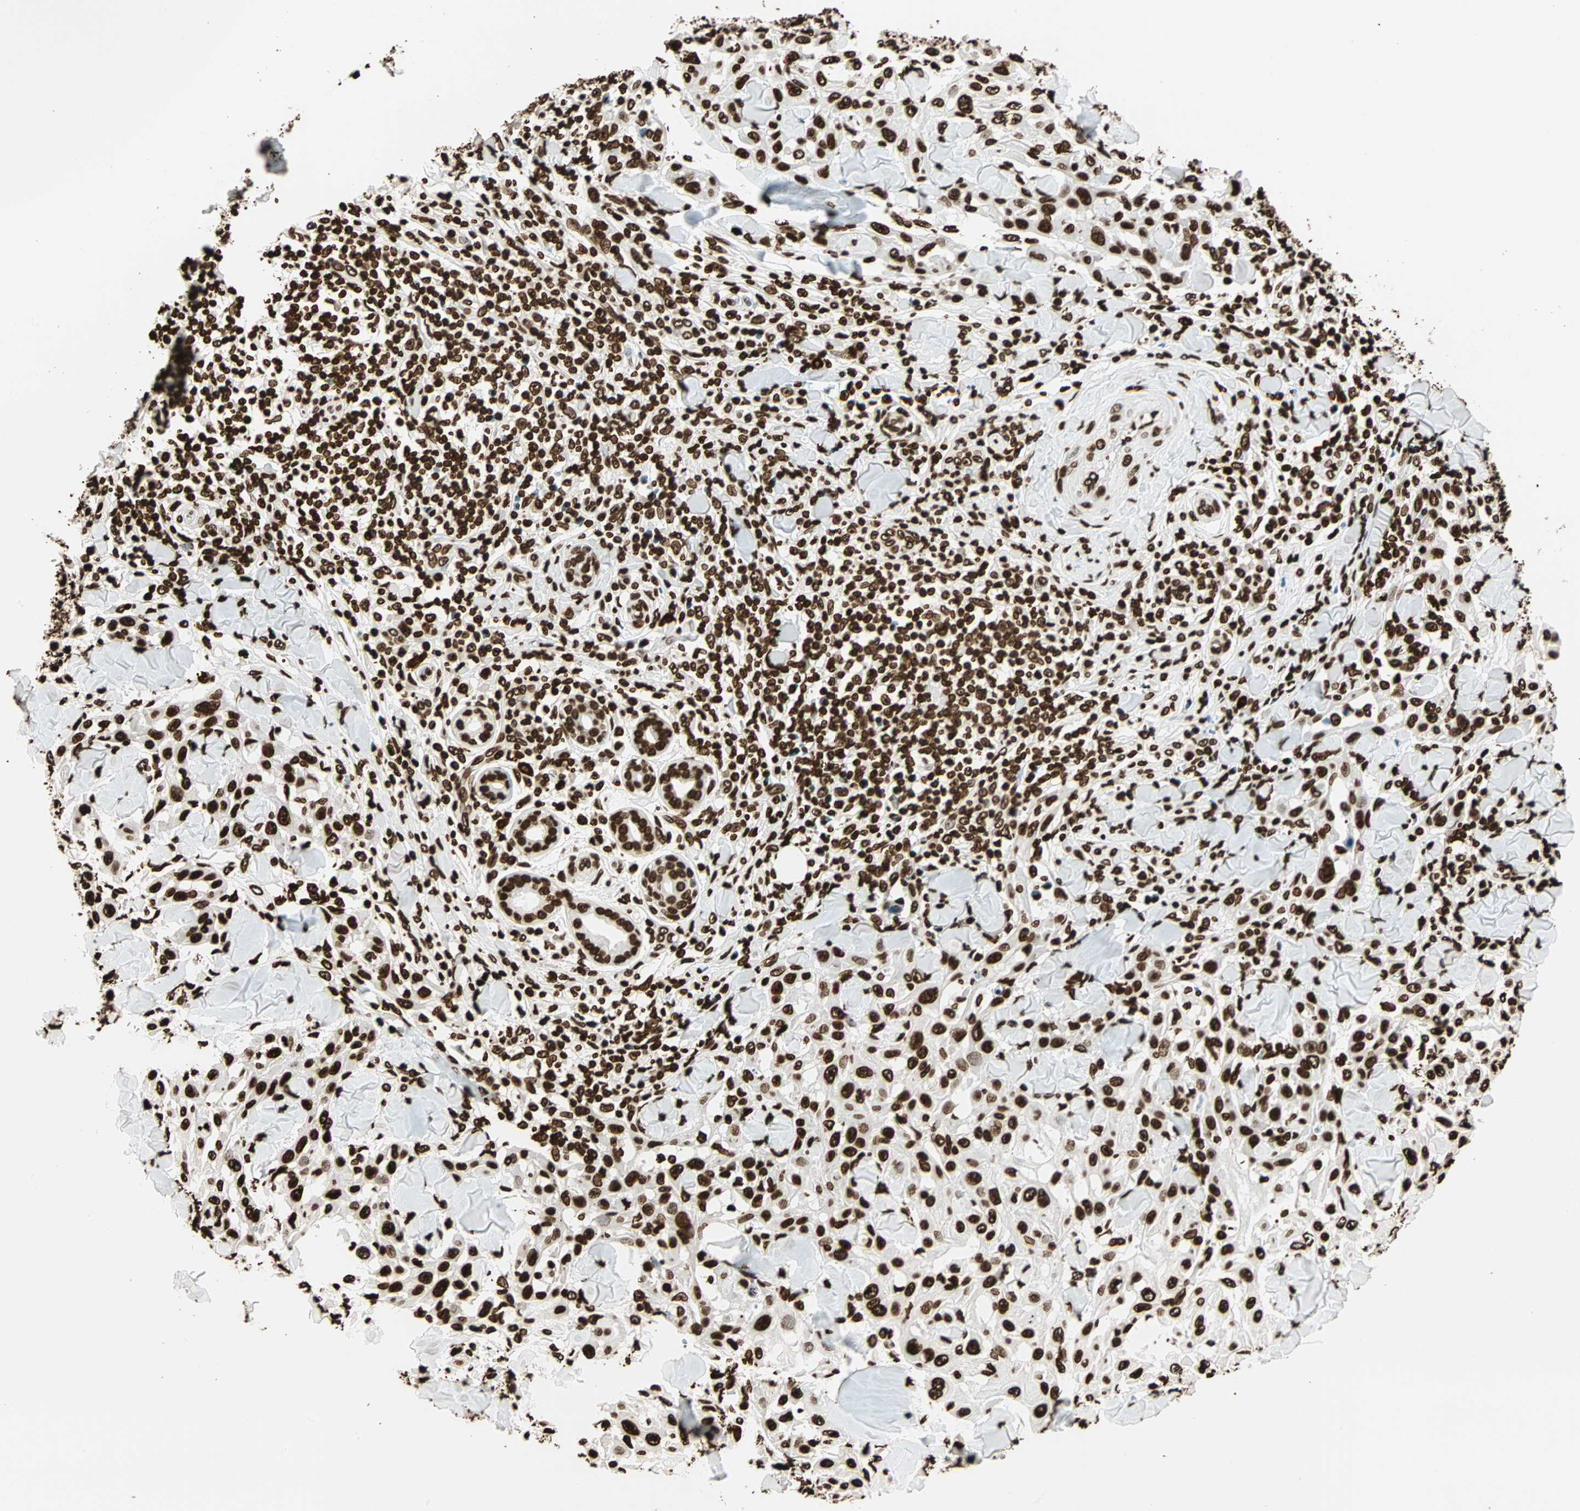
{"staining": {"intensity": "strong", "quantity": ">75%", "location": "nuclear"}, "tissue": "skin cancer", "cell_type": "Tumor cells", "image_type": "cancer", "snomed": [{"axis": "morphology", "description": "Squamous cell carcinoma, NOS"}, {"axis": "topography", "description": "Skin"}], "caption": "Skin cancer (squamous cell carcinoma) stained with DAB (3,3'-diaminobenzidine) immunohistochemistry shows high levels of strong nuclear expression in approximately >75% of tumor cells.", "gene": "GLI2", "patient": {"sex": "male", "age": 24}}